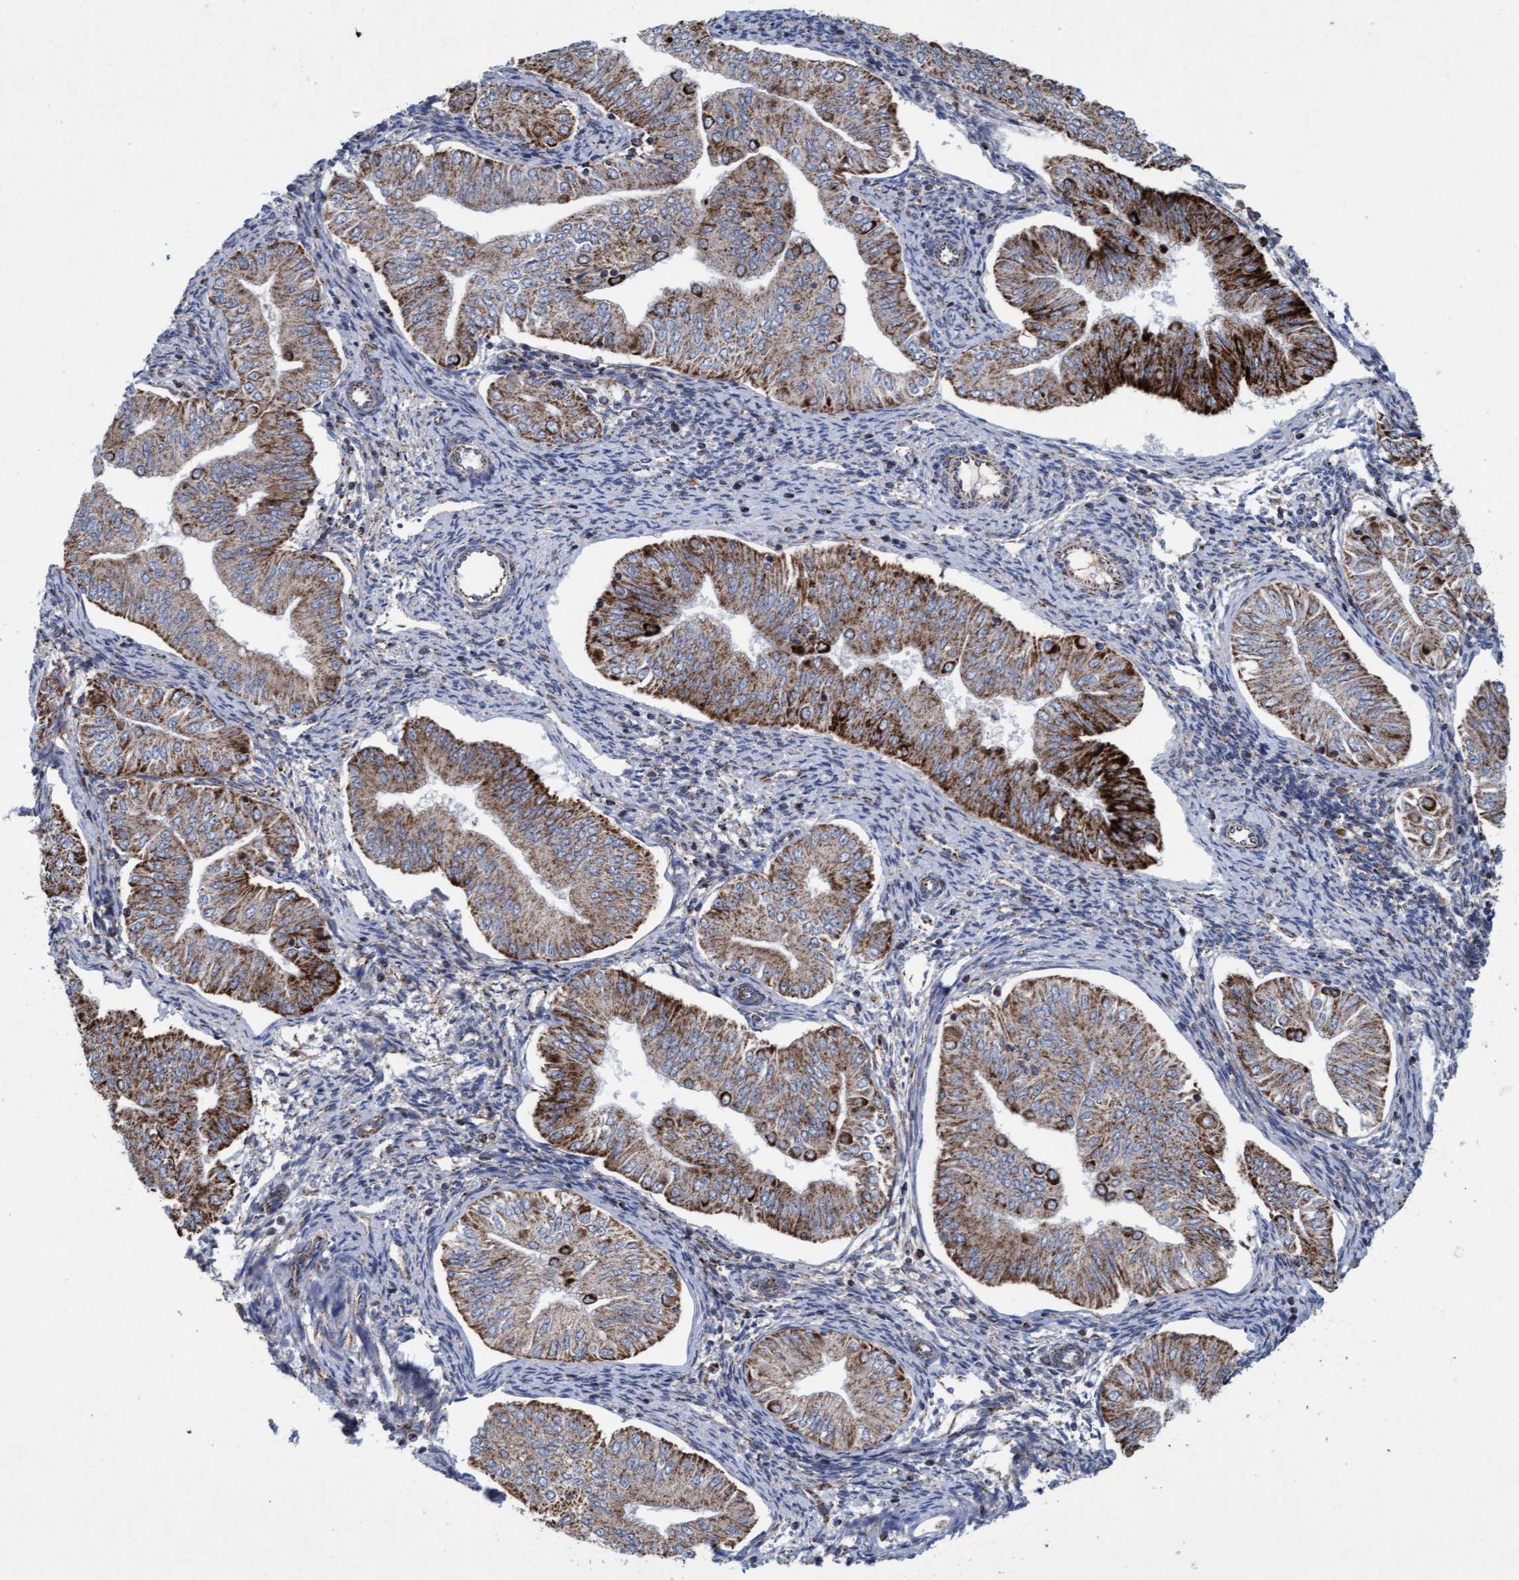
{"staining": {"intensity": "strong", "quantity": ">75%", "location": "cytoplasmic/membranous"}, "tissue": "endometrial cancer", "cell_type": "Tumor cells", "image_type": "cancer", "snomed": [{"axis": "morphology", "description": "Normal tissue, NOS"}, {"axis": "morphology", "description": "Adenocarcinoma, NOS"}, {"axis": "topography", "description": "Endometrium"}], "caption": "Endometrial cancer (adenocarcinoma) stained with a protein marker reveals strong staining in tumor cells.", "gene": "MRPL38", "patient": {"sex": "female", "age": 53}}